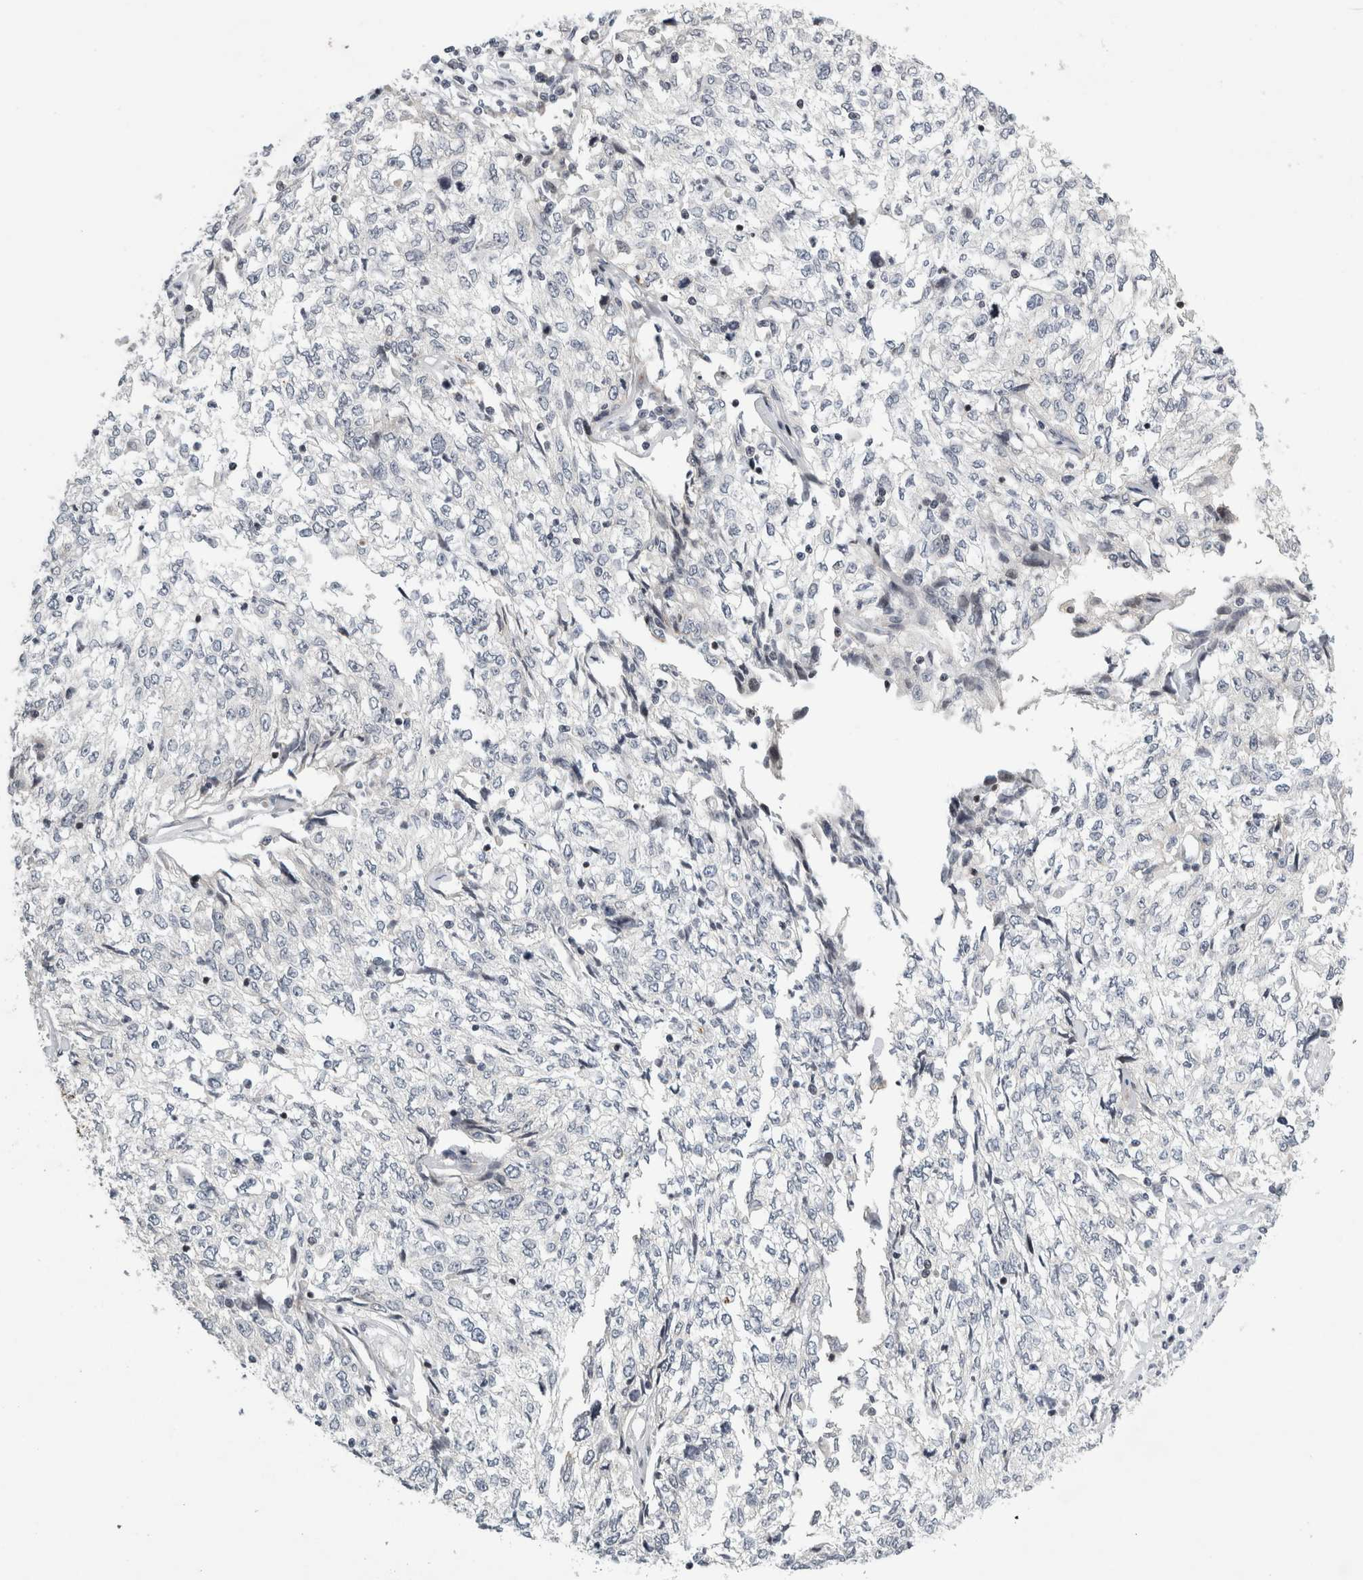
{"staining": {"intensity": "negative", "quantity": "none", "location": "none"}, "tissue": "cervical cancer", "cell_type": "Tumor cells", "image_type": "cancer", "snomed": [{"axis": "morphology", "description": "Squamous cell carcinoma, NOS"}, {"axis": "topography", "description": "Cervix"}], "caption": "Tumor cells are negative for protein expression in human cervical squamous cell carcinoma.", "gene": "UTP25", "patient": {"sex": "female", "age": 57}}